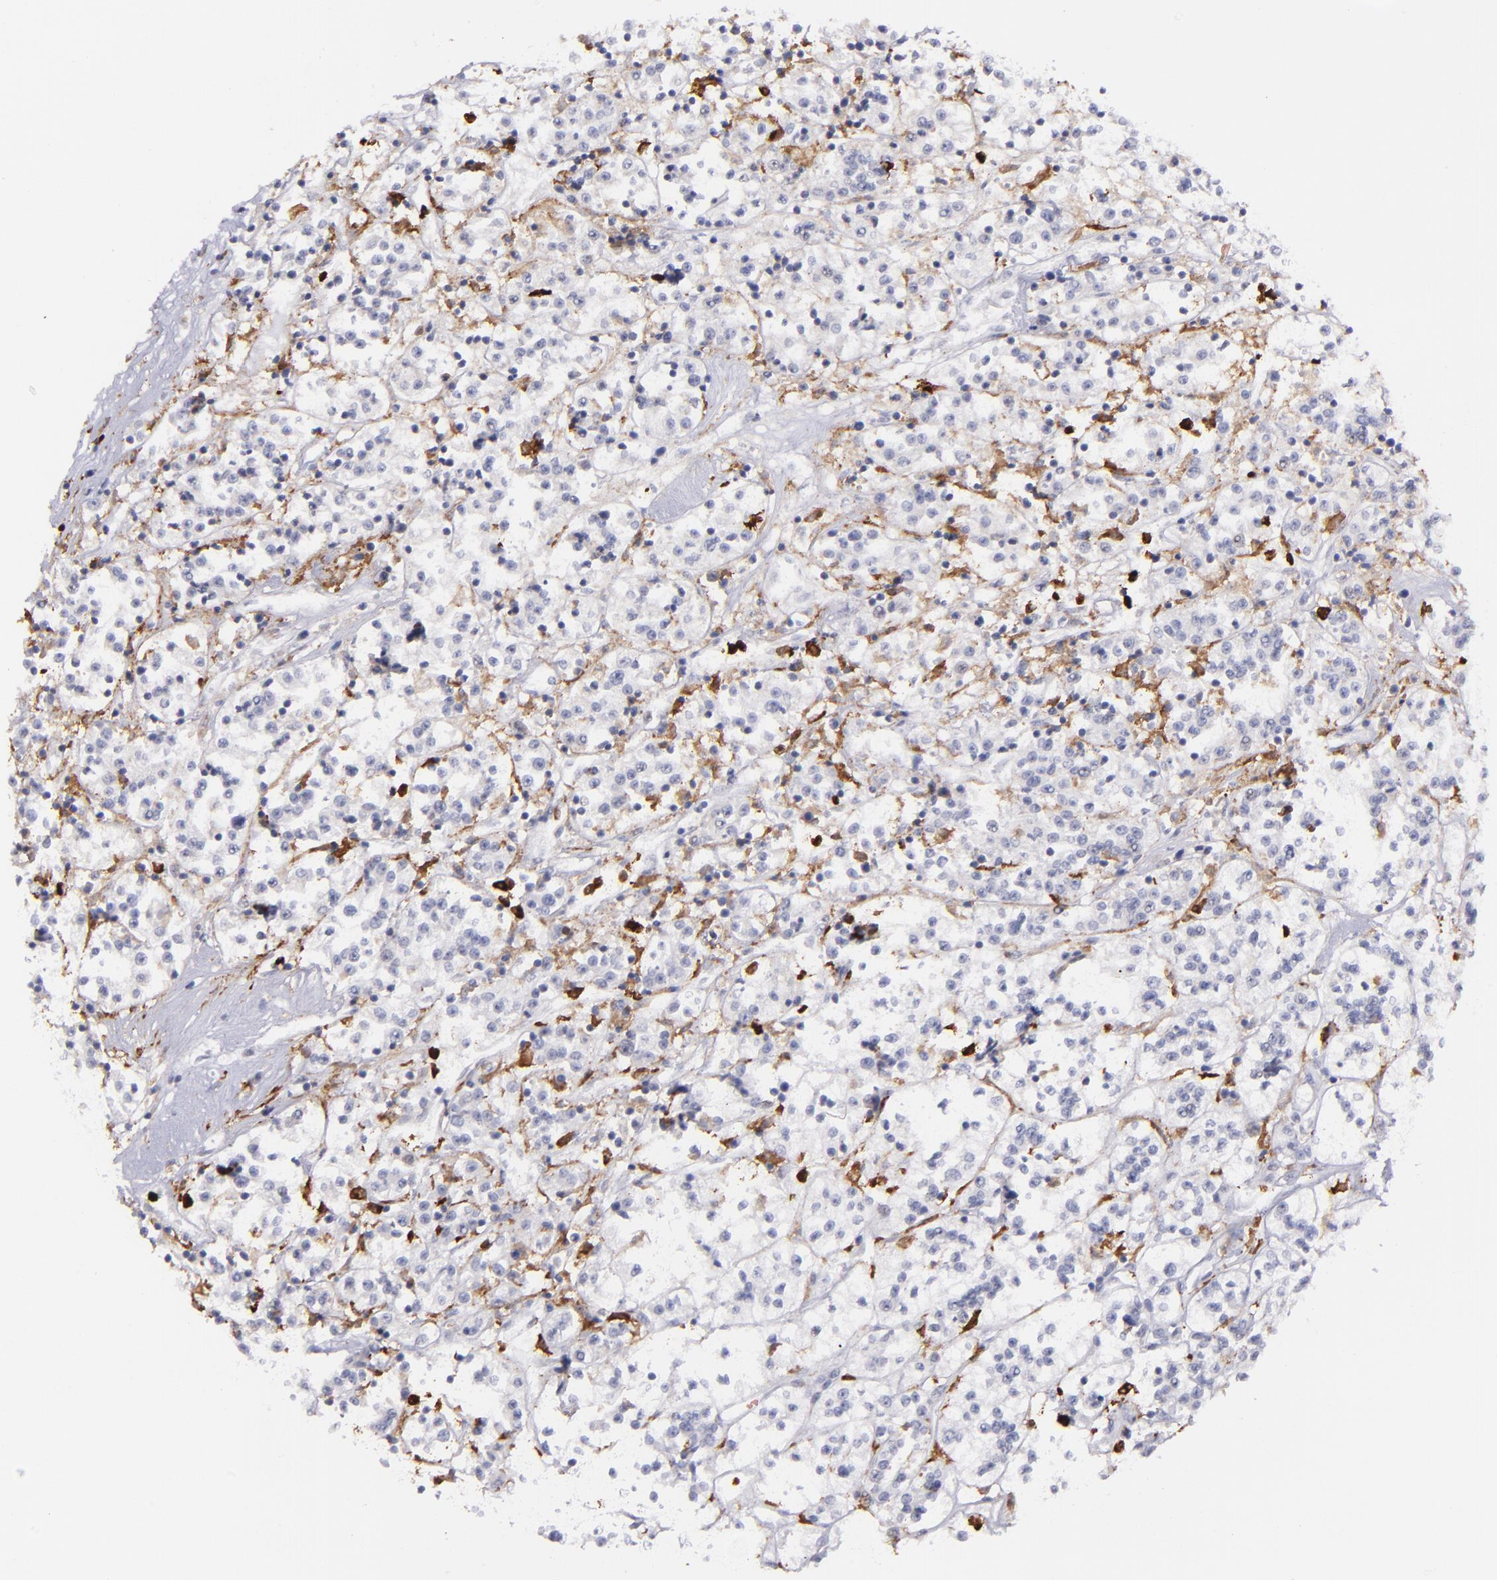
{"staining": {"intensity": "negative", "quantity": "none", "location": "none"}, "tissue": "renal cancer", "cell_type": "Tumor cells", "image_type": "cancer", "snomed": [{"axis": "morphology", "description": "Adenocarcinoma, NOS"}, {"axis": "topography", "description": "Kidney"}], "caption": "A micrograph of renal cancer (adenocarcinoma) stained for a protein reveals no brown staining in tumor cells. (Stains: DAB (3,3'-diaminobenzidine) immunohistochemistry with hematoxylin counter stain, Microscopy: brightfield microscopy at high magnification).", "gene": "NCF2", "patient": {"sex": "female", "age": 76}}